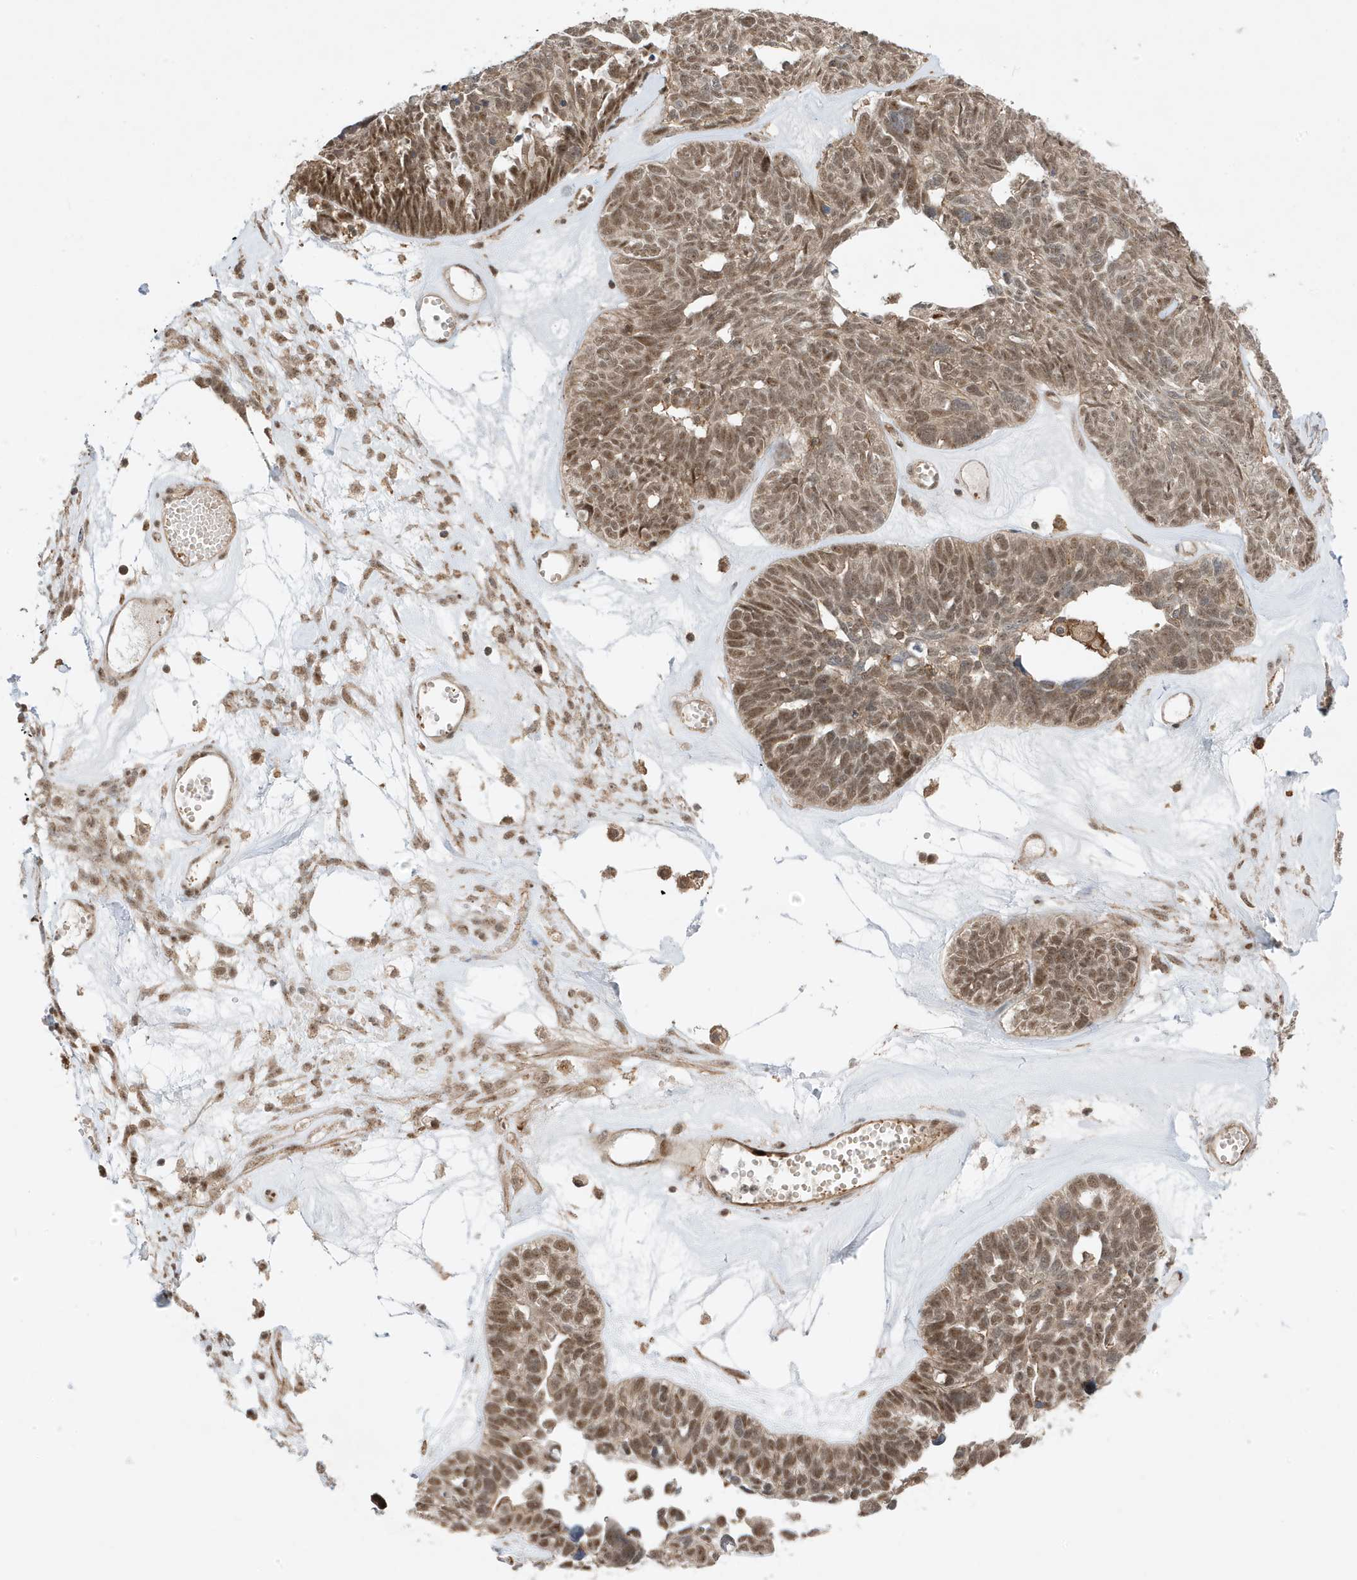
{"staining": {"intensity": "moderate", "quantity": ">75%", "location": "nuclear"}, "tissue": "ovarian cancer", "cell_type": "Tumor cells", "image_type": "cancer", "snomed": [{"axis": "morphology", "description": "Cystadenocarcinoma, serous, NOS"}, {"axis": "topography", "description": "Ovary"}], "caption": "Protein expression analysis of ovarian cancer displays moderate nuclear expression in about >75% of tumor cells.", "gene": "TATDN3", "patient": {"sex": "female", "age": 79}}